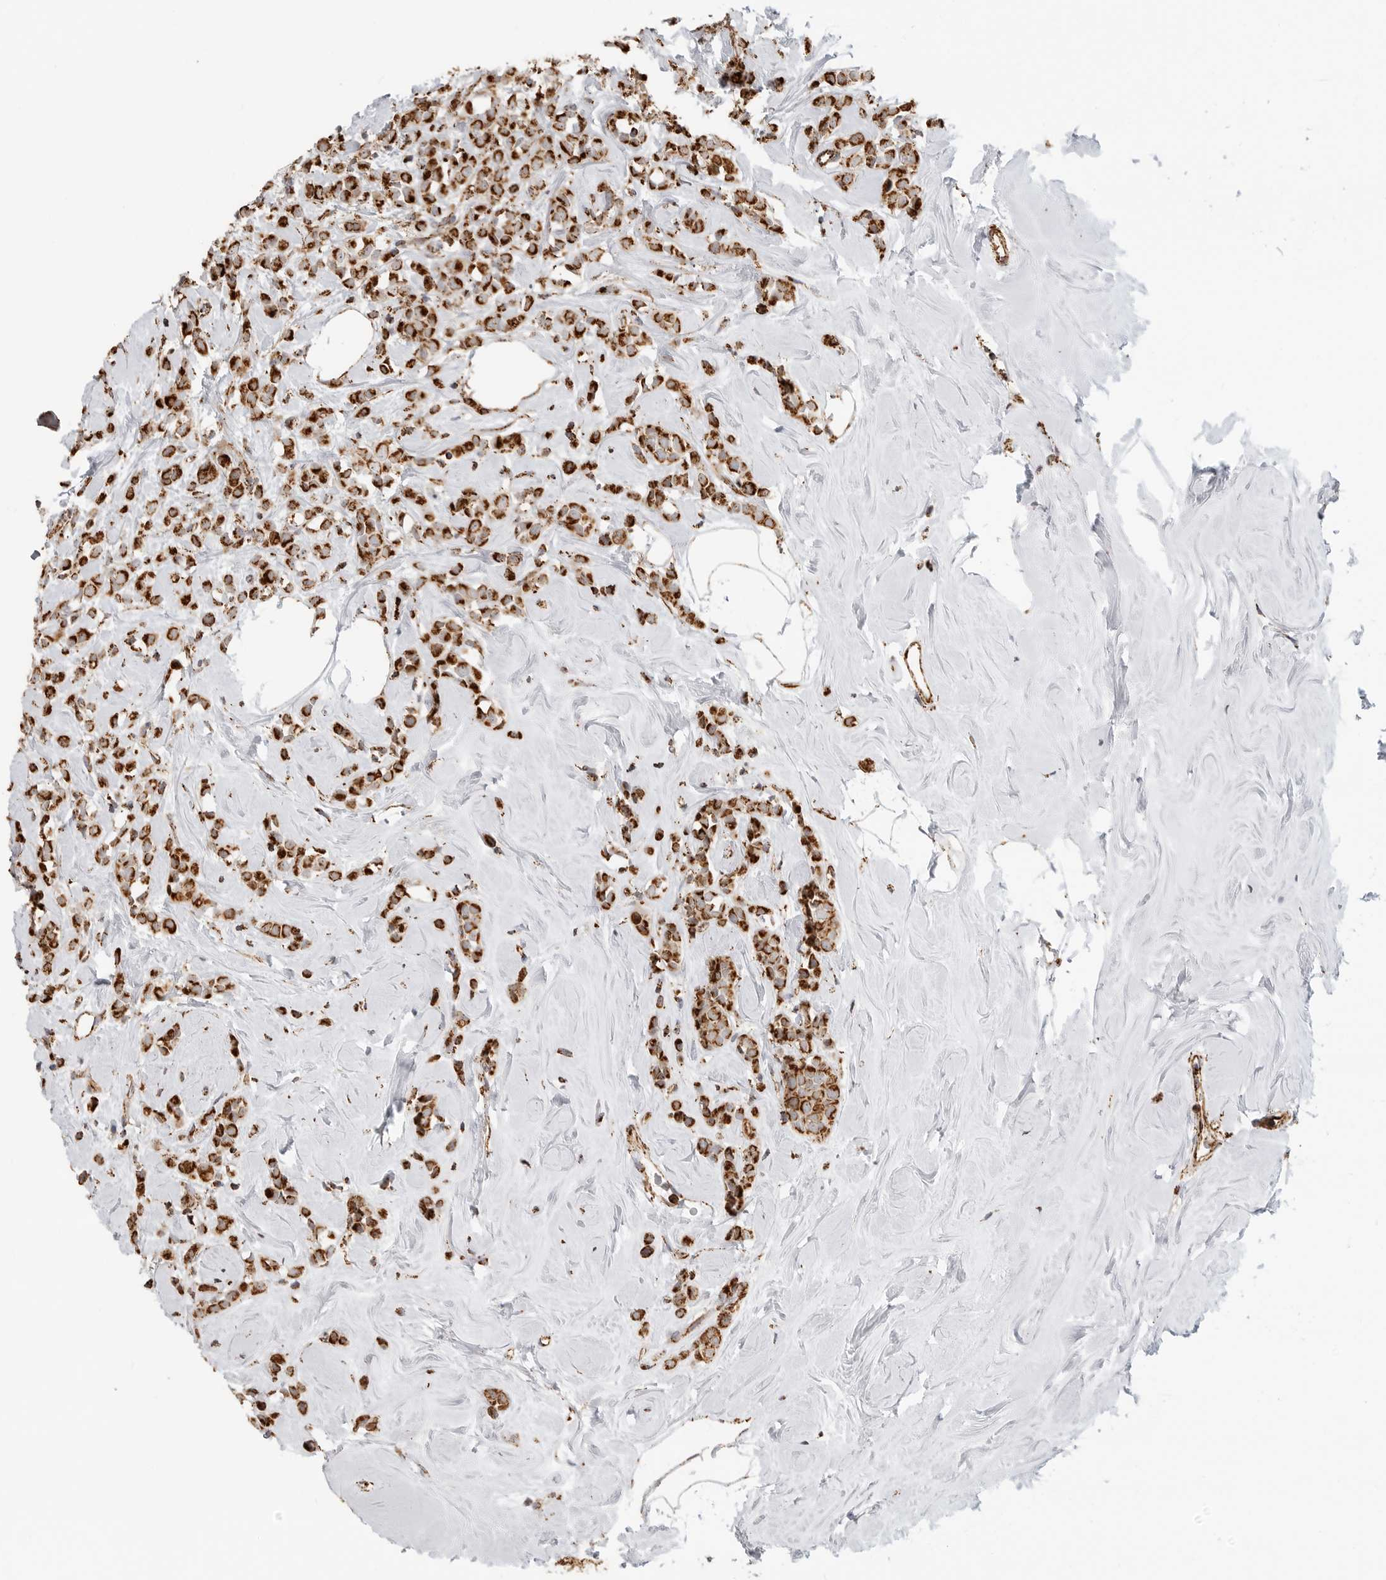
{"staining": {"intensity": "strong", "quantity": ">75%", "location": "cytoplasmic/membranous"}, "tissue": "breast cancer", "cell_type": "Tumor cells", "image_type": "cancer", "snomed": [{"axis": "morphology", "description": "Lobular carcinoma"}, {"axis": "topography", "description": "Breast"}], "caption": "Protein expression analysis of breast cancer reveals strong cytoplasmic/membranous staining in approximately >75% of tumor cells. (IHC, brightfield microscopy, high magnification).", "gene": "BMP2K", "patient": {"sex": "female", "age": 47}}